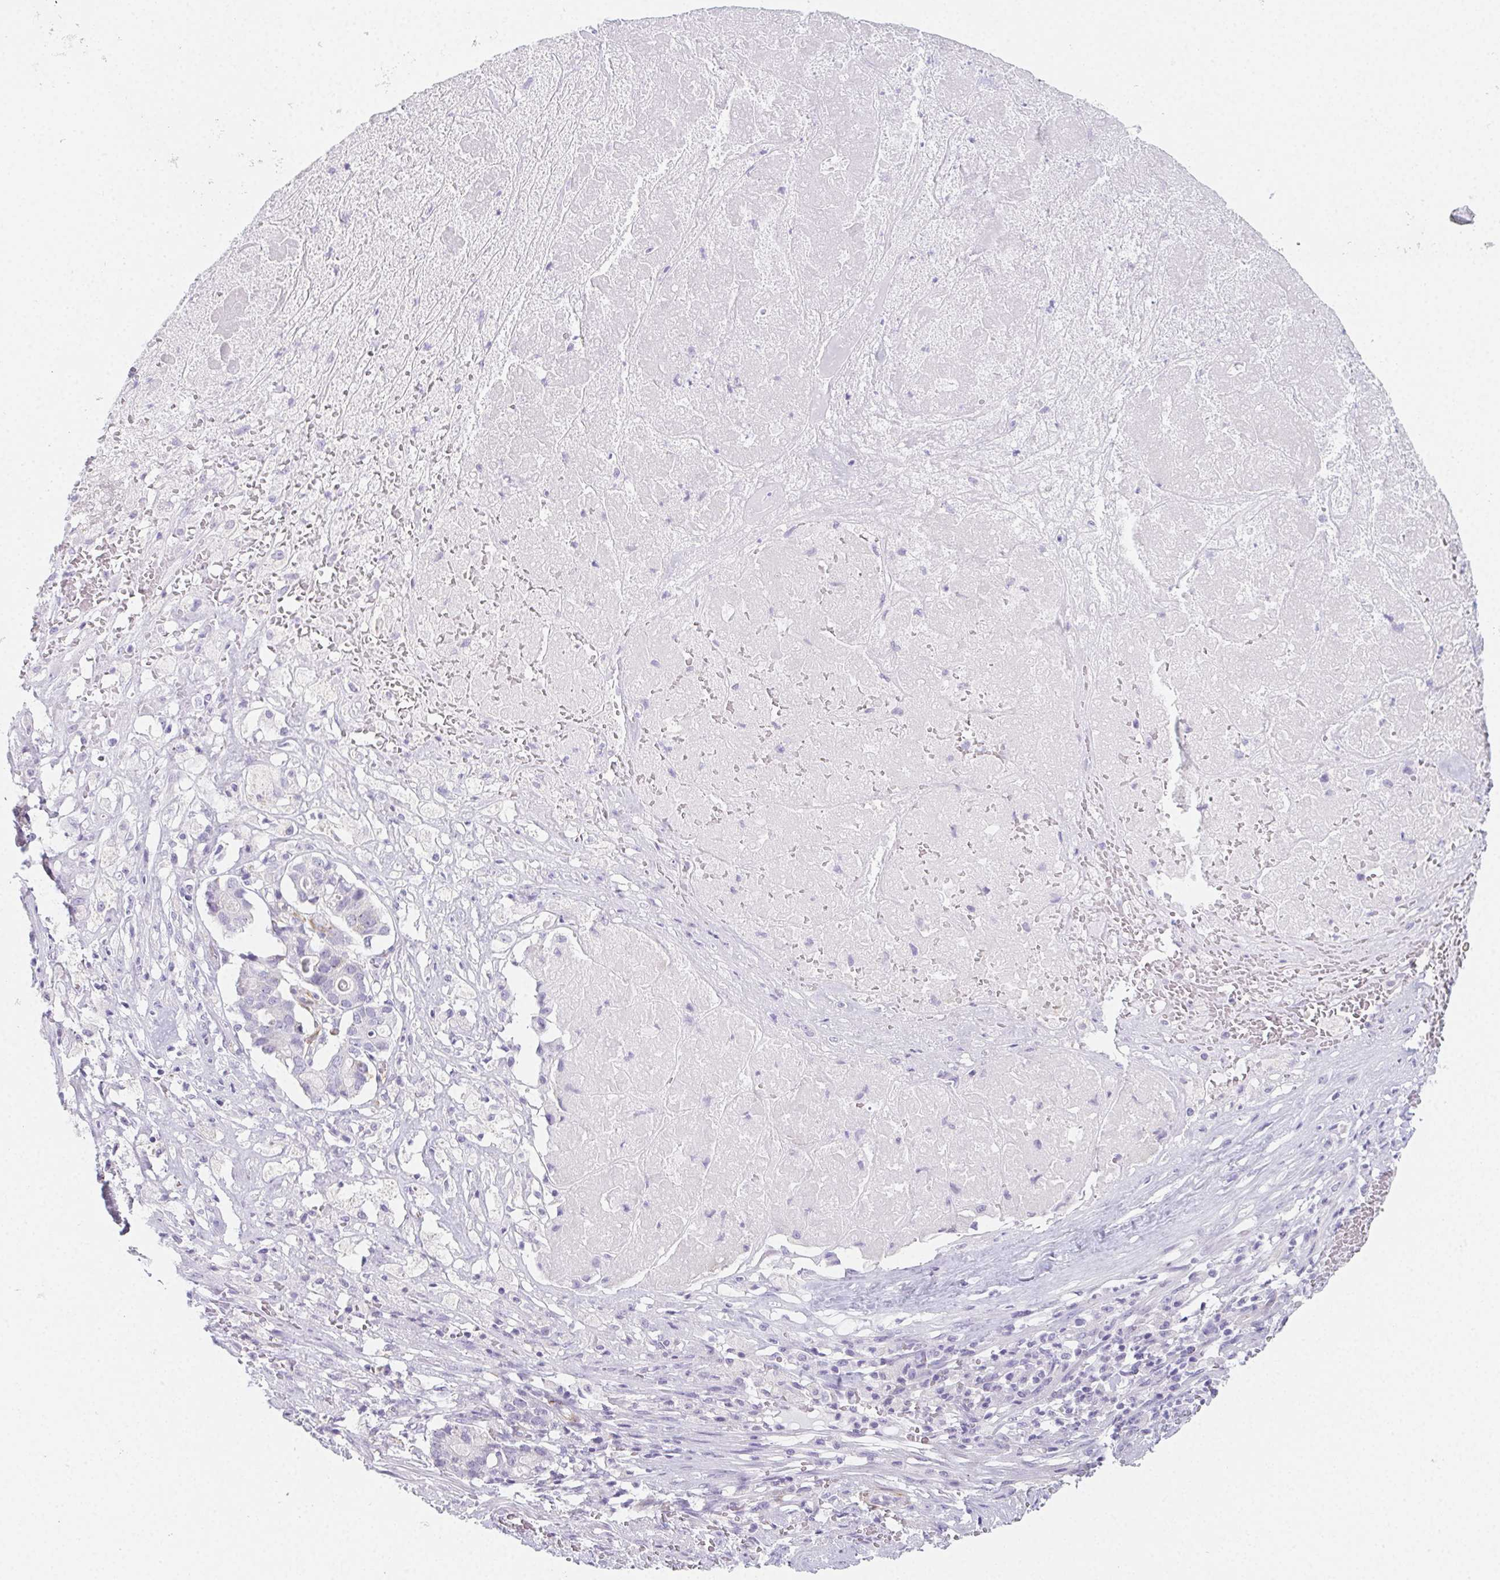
{"staining": {"intensity": "negative", "quantity": "none", "location": "none"}, "tissue": "pancreatic cancer", "cell_type": "Tumor cells", "image_type": "cancer", "snomed": [{"axis": "morphology", "description": "Adenocarcinoma, NOS"}, {"axis": "topography", "description": "Pancreas"}], "caption": "An immunohistochemistry (IHC) micrograph of pancreatic adenocarcinoma is shown. There is no staining in tumor cells of pancreatic adenocarcinoma.", "gene": "HRC", "patient": {"sex": "male", "age": 50}}